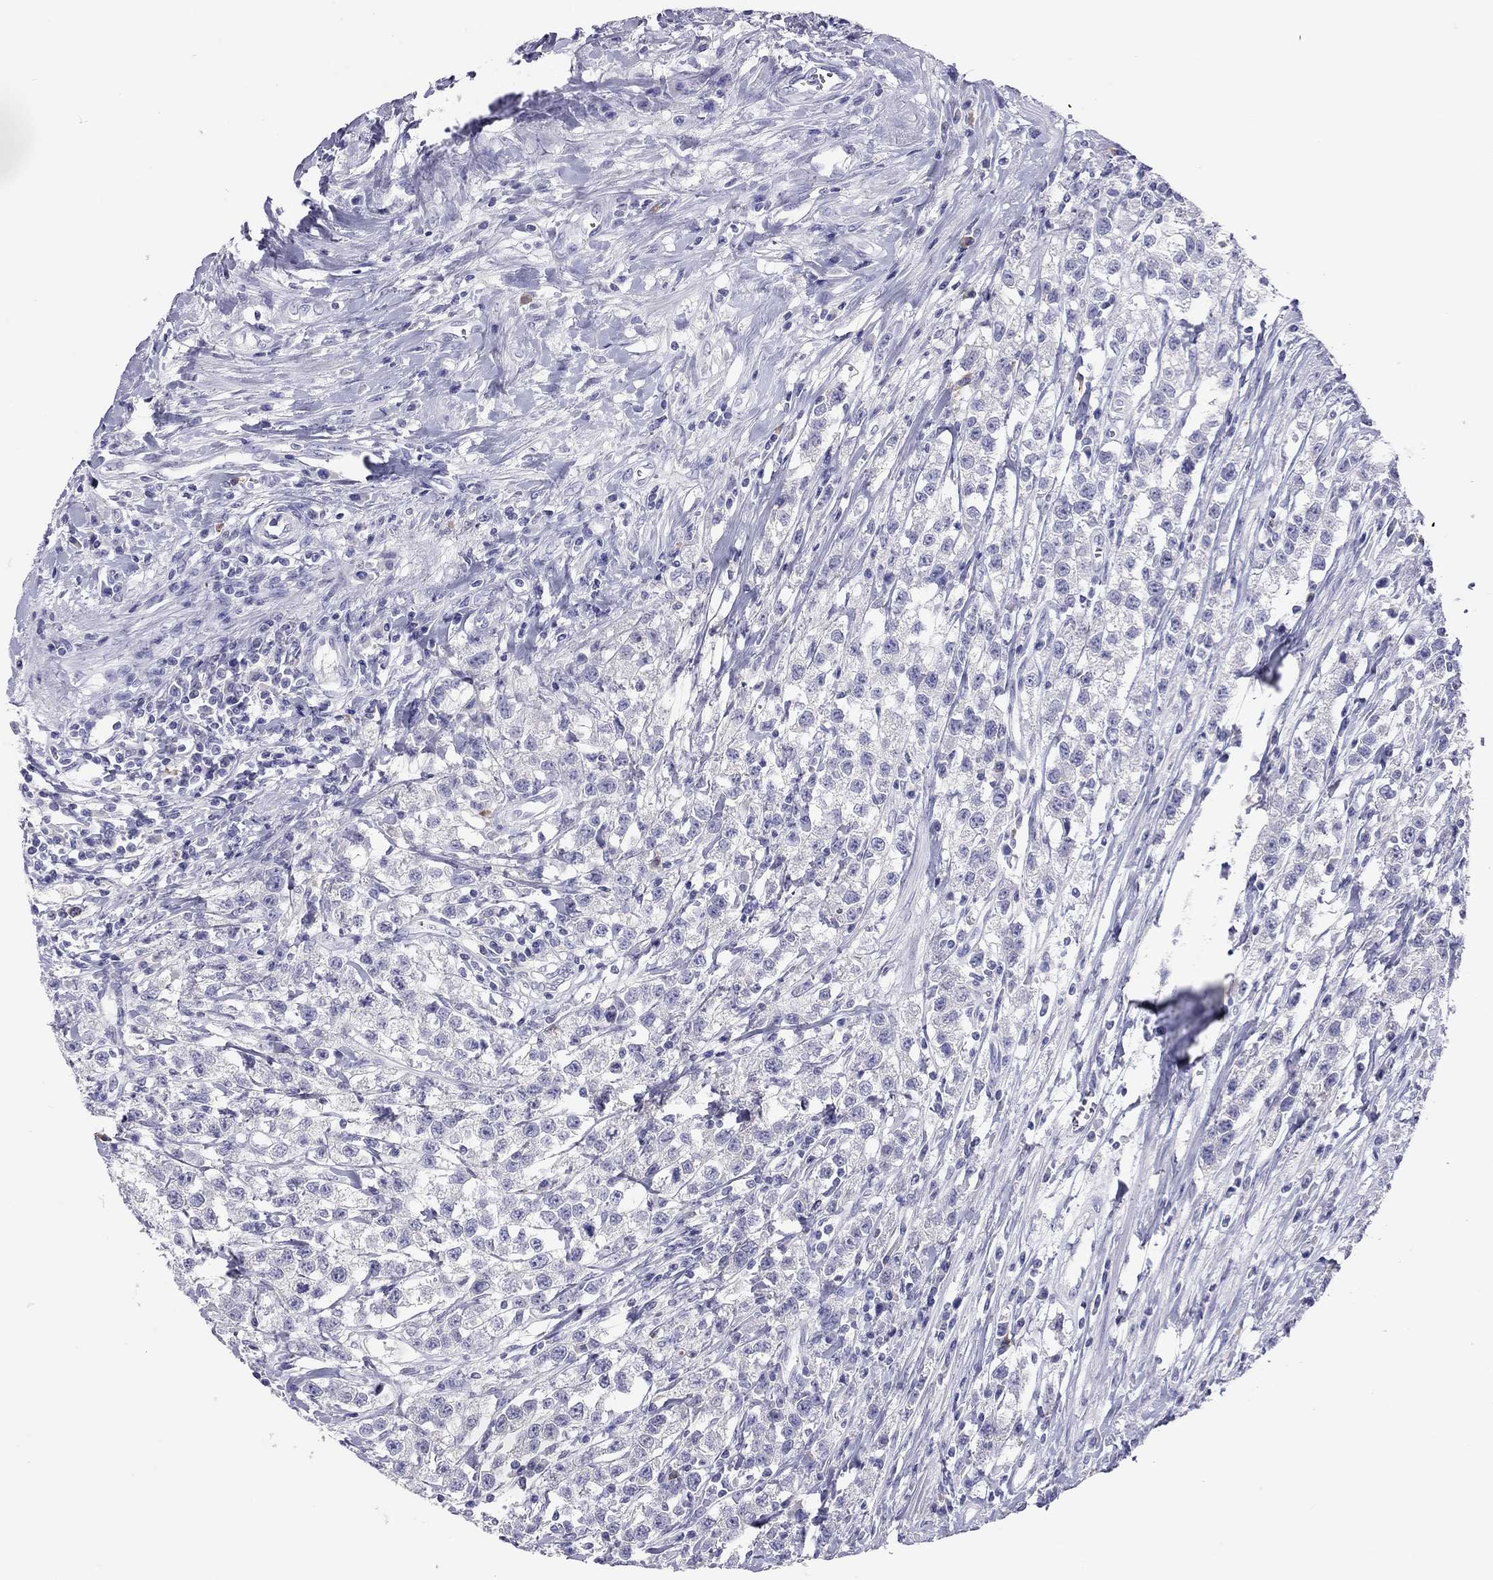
{"staining": {"intensity": "negative", "quantity": "none", "location": "none"}, "tissue": "testis cancer", "cell_type": "Tumor cells", "image_type": "cancer", "snomed": [{"axis": "morphology", "description": "Seminoma, NOS"}, {"axis": "topography", "description": "Testis"}], "caption": "Tumor cells are negative for brown protein staining in testis seminoma. (Immunohistochemistry, brightfield microscopy, high magnification).", "gene": "CALHM1", "patient": {"sex": "male", "age": 59}}